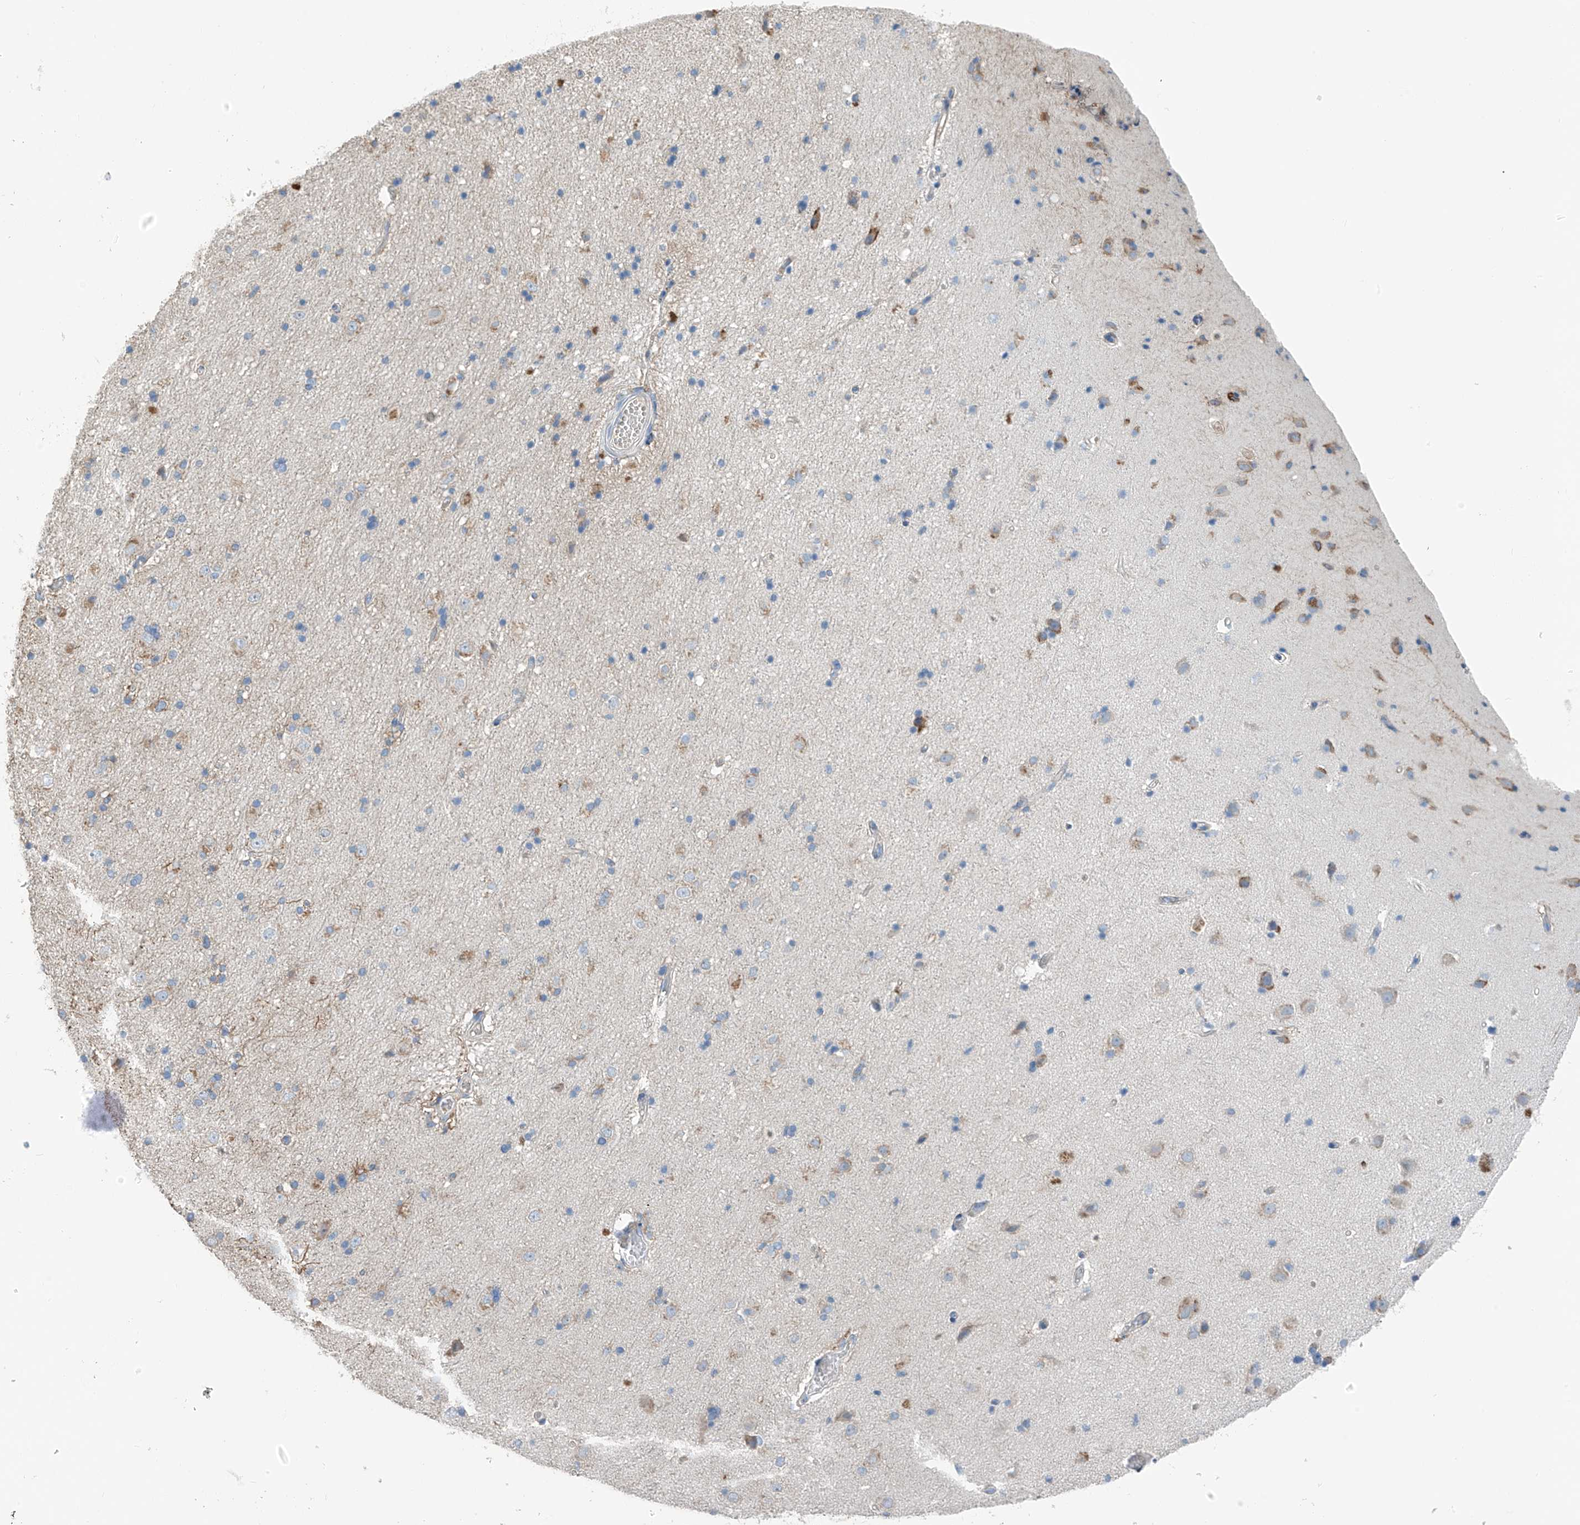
{"staining": {"intensity": "negative", "quantity": "none", "location": "none"}, "tissue": "cerebral cortex", "cell_type": "Endothelial cells", "image_type": "normal", "snomed": [{"axis": "morphology", "description": "Normal tissue, NOS"}, {"axis": "topography", "description": "Cerebral cortex"}], "caption": "Cerebral cortex stained for a protein using IHC reveals no staining endothelial cells.", "gene": "GALNTL6", "patient": {"sex": "male", "age": 34}}